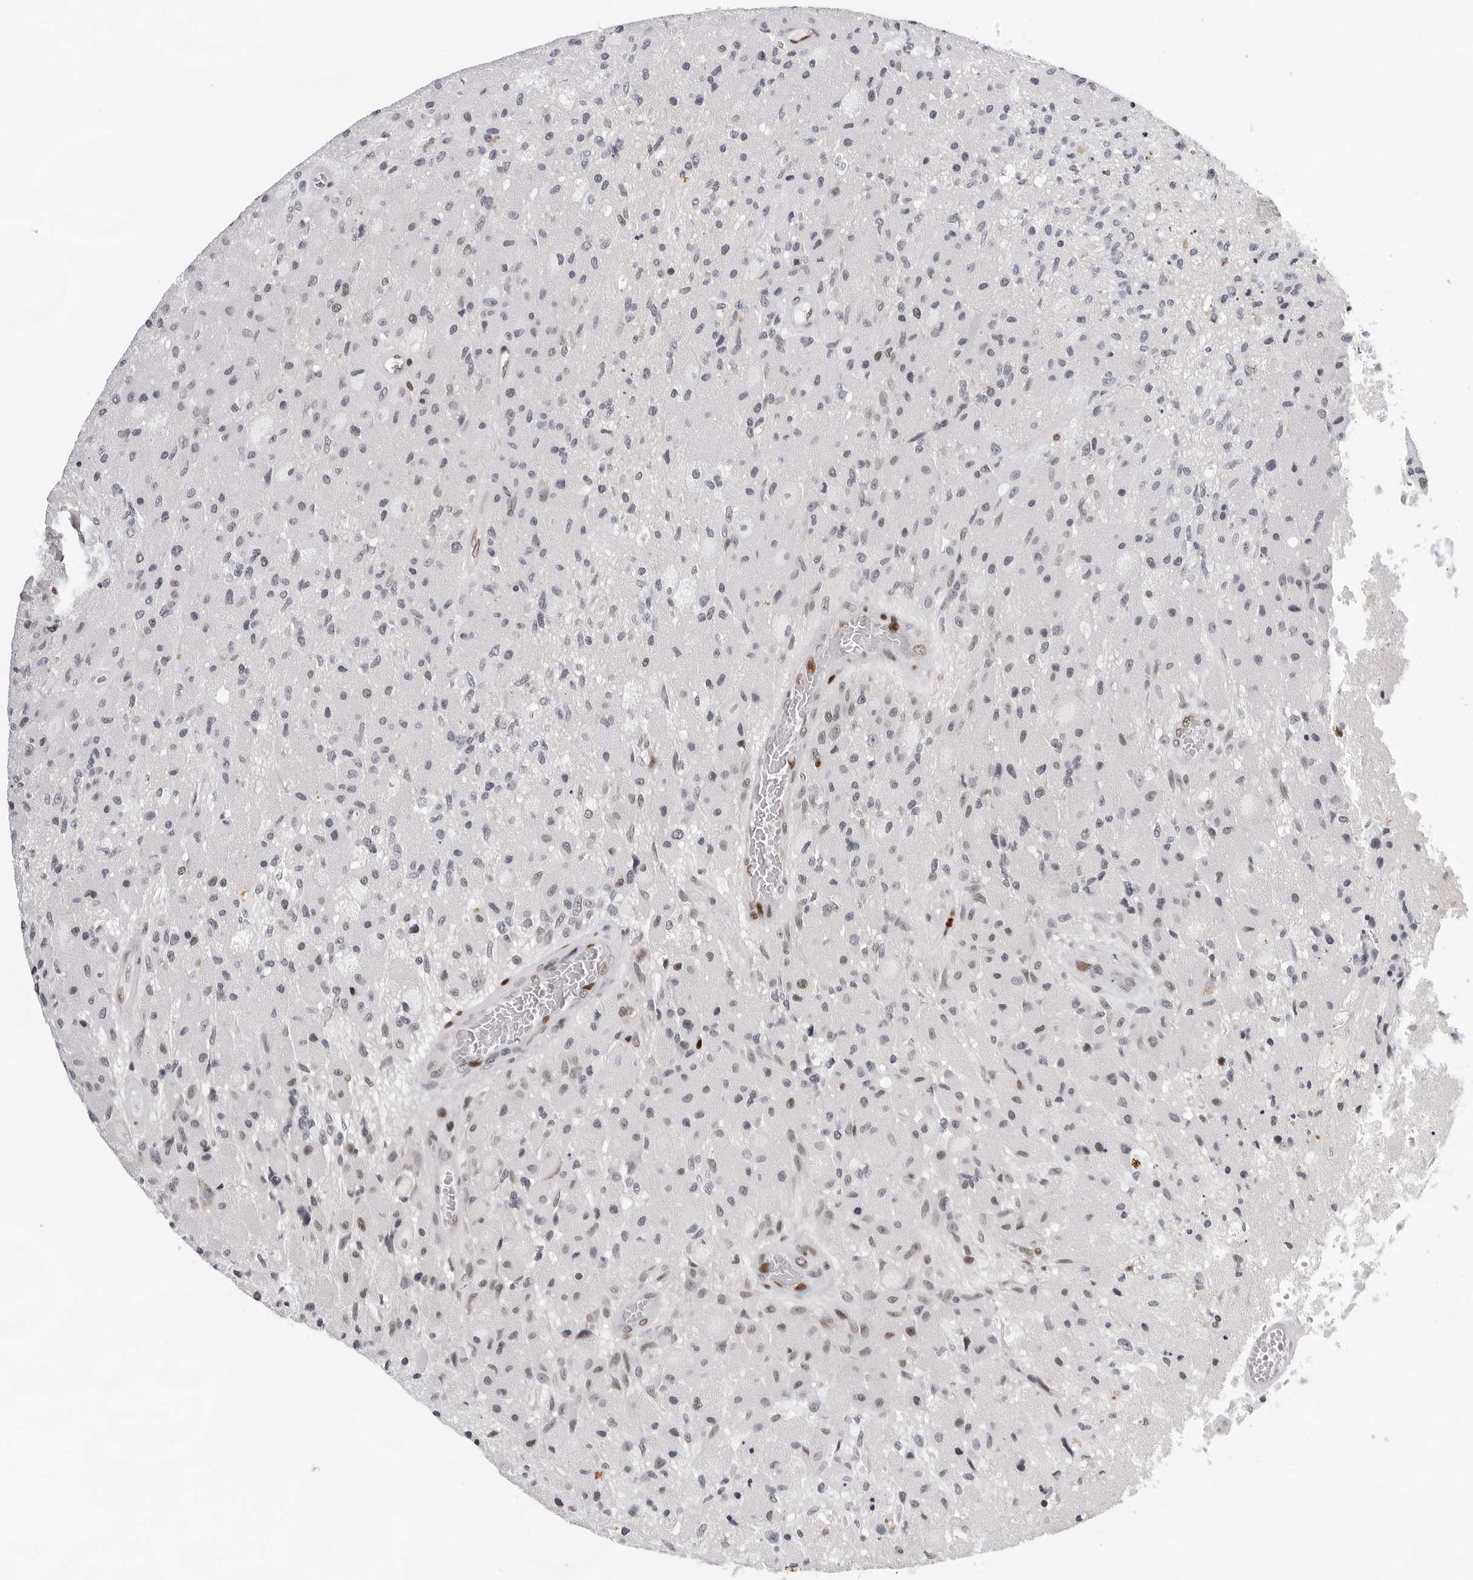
{"staining": {"intensity": "negative", "quantity": "none", "location": "none"}, "tissue": "glioma", "cell_type": "Tumor cells", "image_type": "cancer", "snomed": [{"axis": "morphology", "description": "Normal tissue, NOS"}, {"axis": "morphology", "description": "Glioma, malignant, High grade"}, {"axis": "topography", "description": "Cerebral cortex"}], "caption": "The immunohistochemistry (IHC) histopathology image has no significant positivity in tumor cells of high-grade glioma (malignant) tissue. Nuclei are stained in blue.", "gene": "OGG1", "patient": {"sex": "male", "age": 77}}